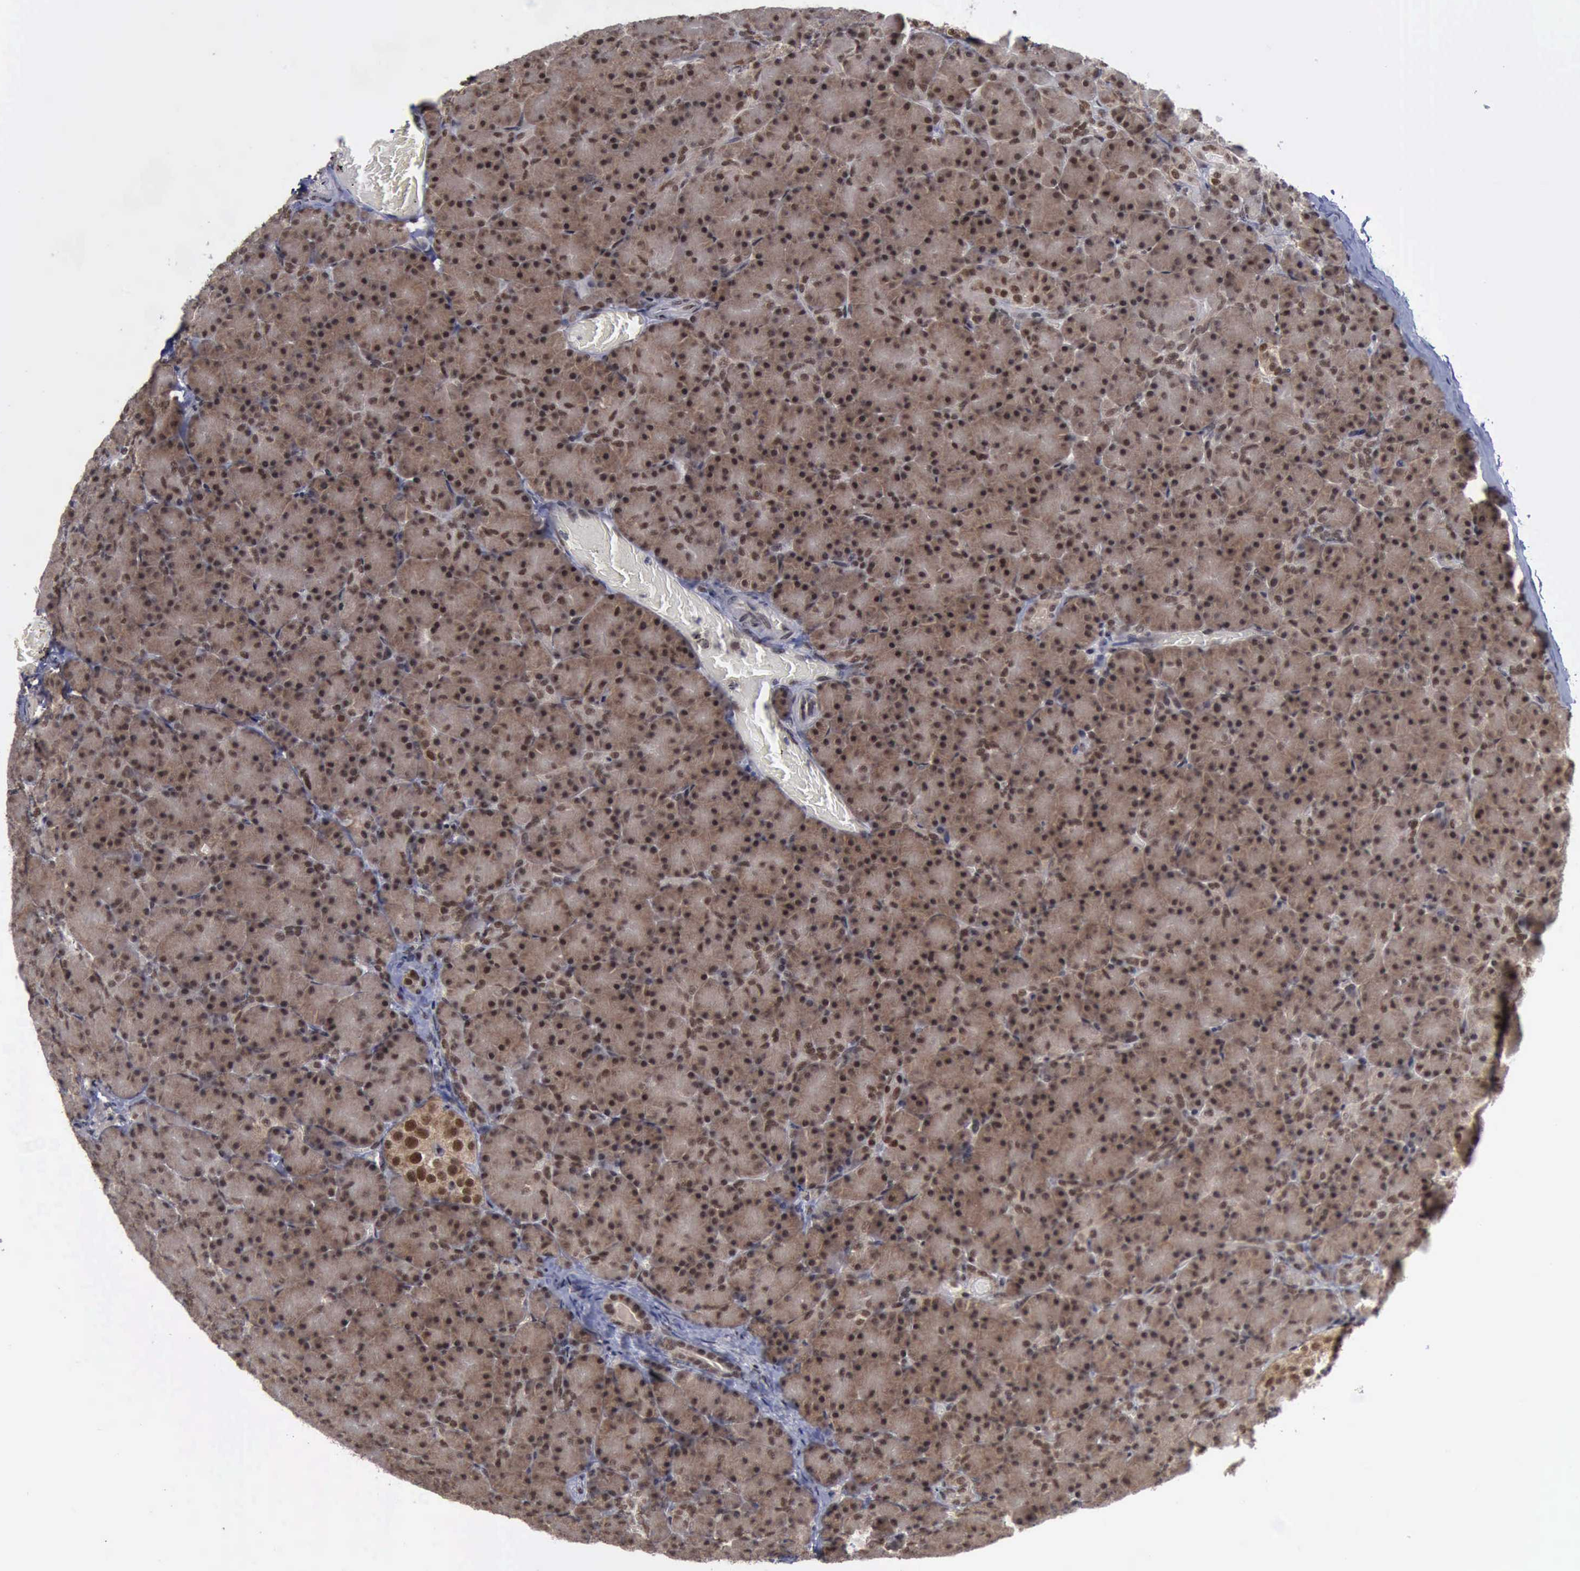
{"staining": {"intensity": "moderate", "quantity": ">75%", "location": "cytoplasmic/membranous,nuclear"}, "tissue": "pancreas", "cell_type": "Exocrine glandular cells", "image_type": "normal", "snomed": [{"axis": "morphology", "description": "Normal tissue, NOS"}, {"axis": "topography", "description": "Pancreas"}], "caption": "Pancreas stained with DAB (3,3'-diaminobenzidine) immunohistochemistry (IHC) demonstrates medium levels of moderate cytoplasmic/membranous,nuclear expression in approximately >75% of exocrine glandular cells.", "gene": "RTCB", "patient": {"sex": "female", "age": 43}}